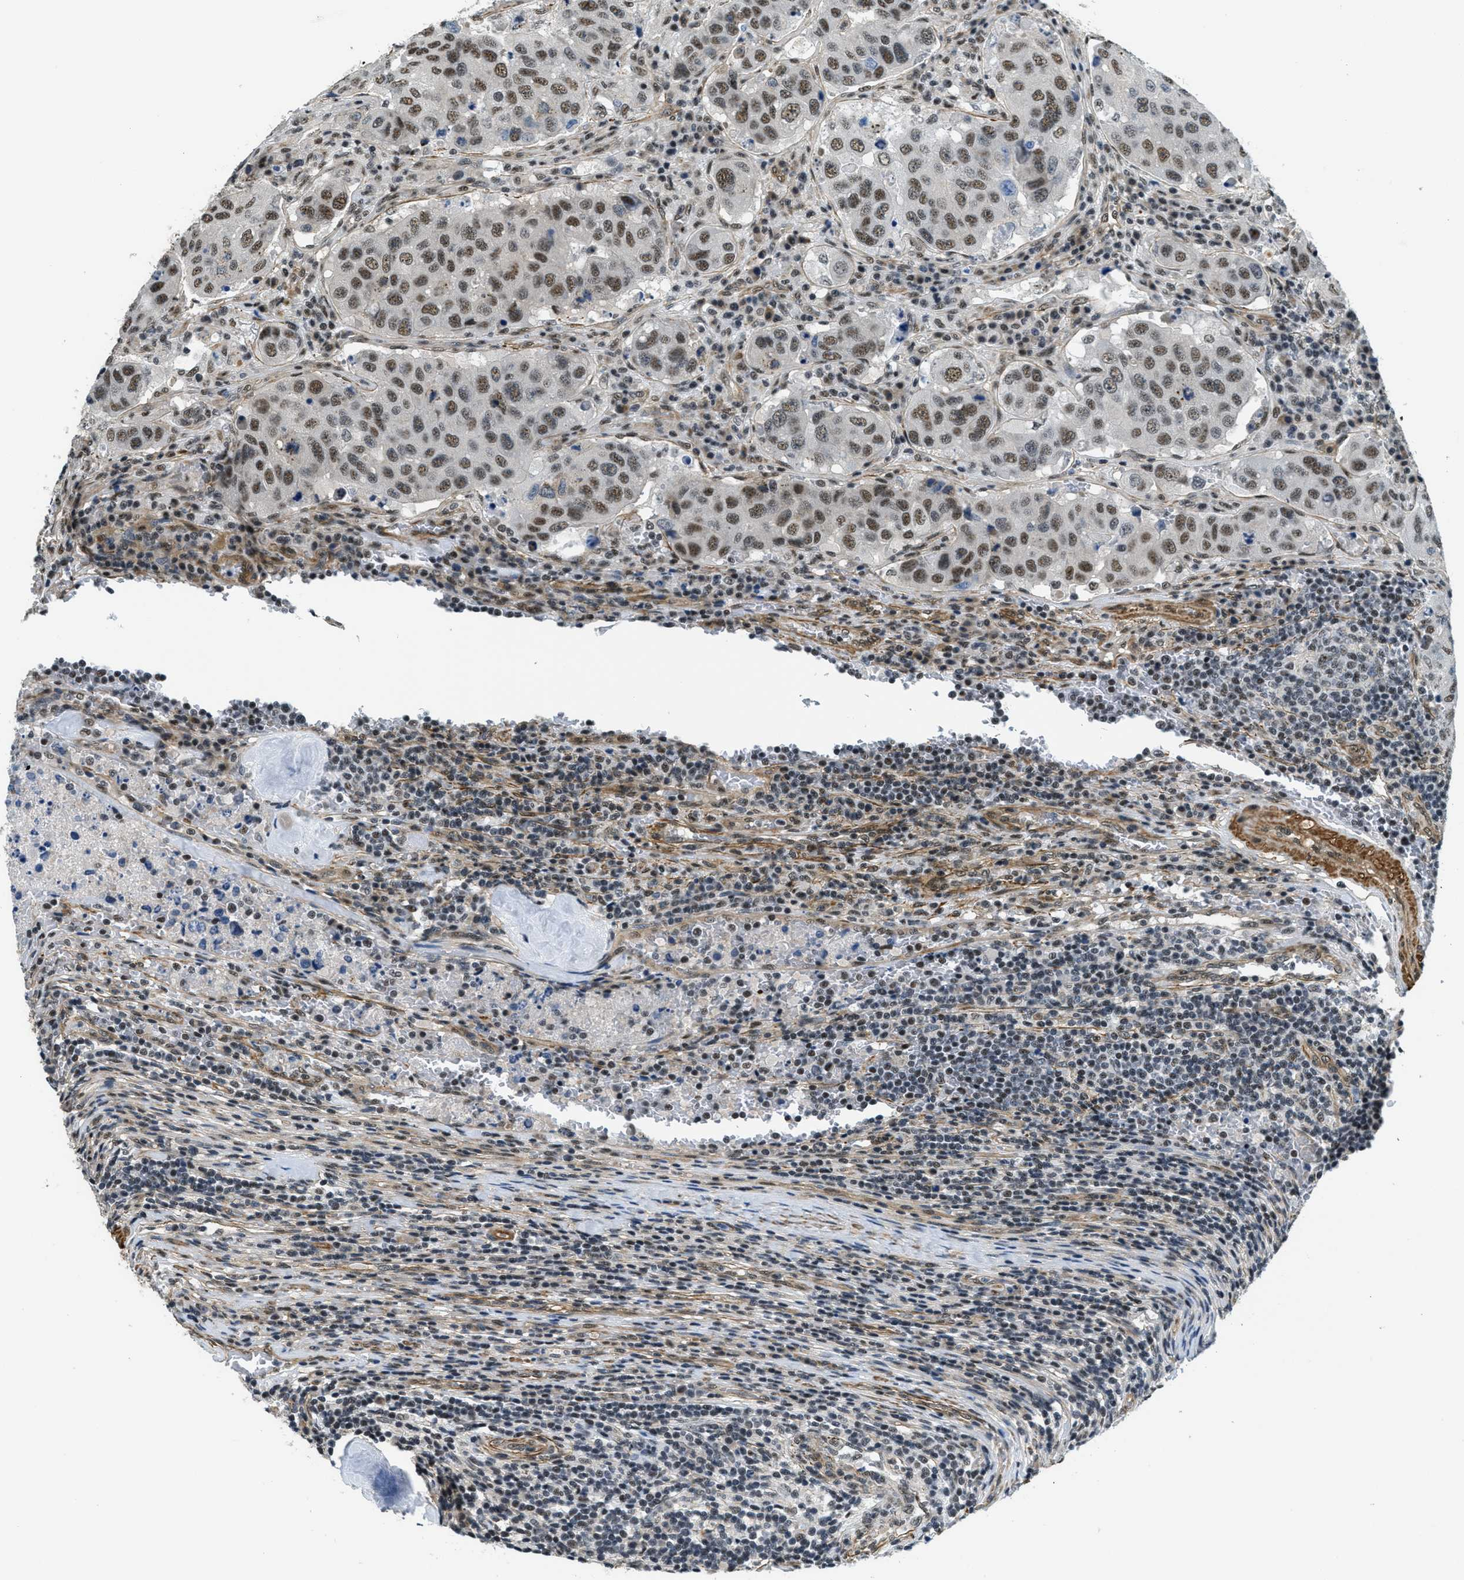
{"staining": {"intensity": "moderate", "quantity": "25%-75%", "location": "nuclear"}, "tissue": "urothelial cancer", "cell_type": "Tumor cells", "image_type": "cancer", "snomed": [{"axis": "morphology", "description": "Urothelial carcinoma, High grade"}, {"axis": "topography", "description": "Lymph node"}, {"axis": "topography", "description": "Urinary bladder"}], "caption": "This photomicrograph demonstrates urothelial cancer stained with immunohistochemistry (IHC) to label a protein in brown. The nuclear of tumor cells show moderate positivity for the protein. Nuclei are counter-stained blue.", "gene": "CFAP36", "patient": {"sex": "male", "age": 51}}